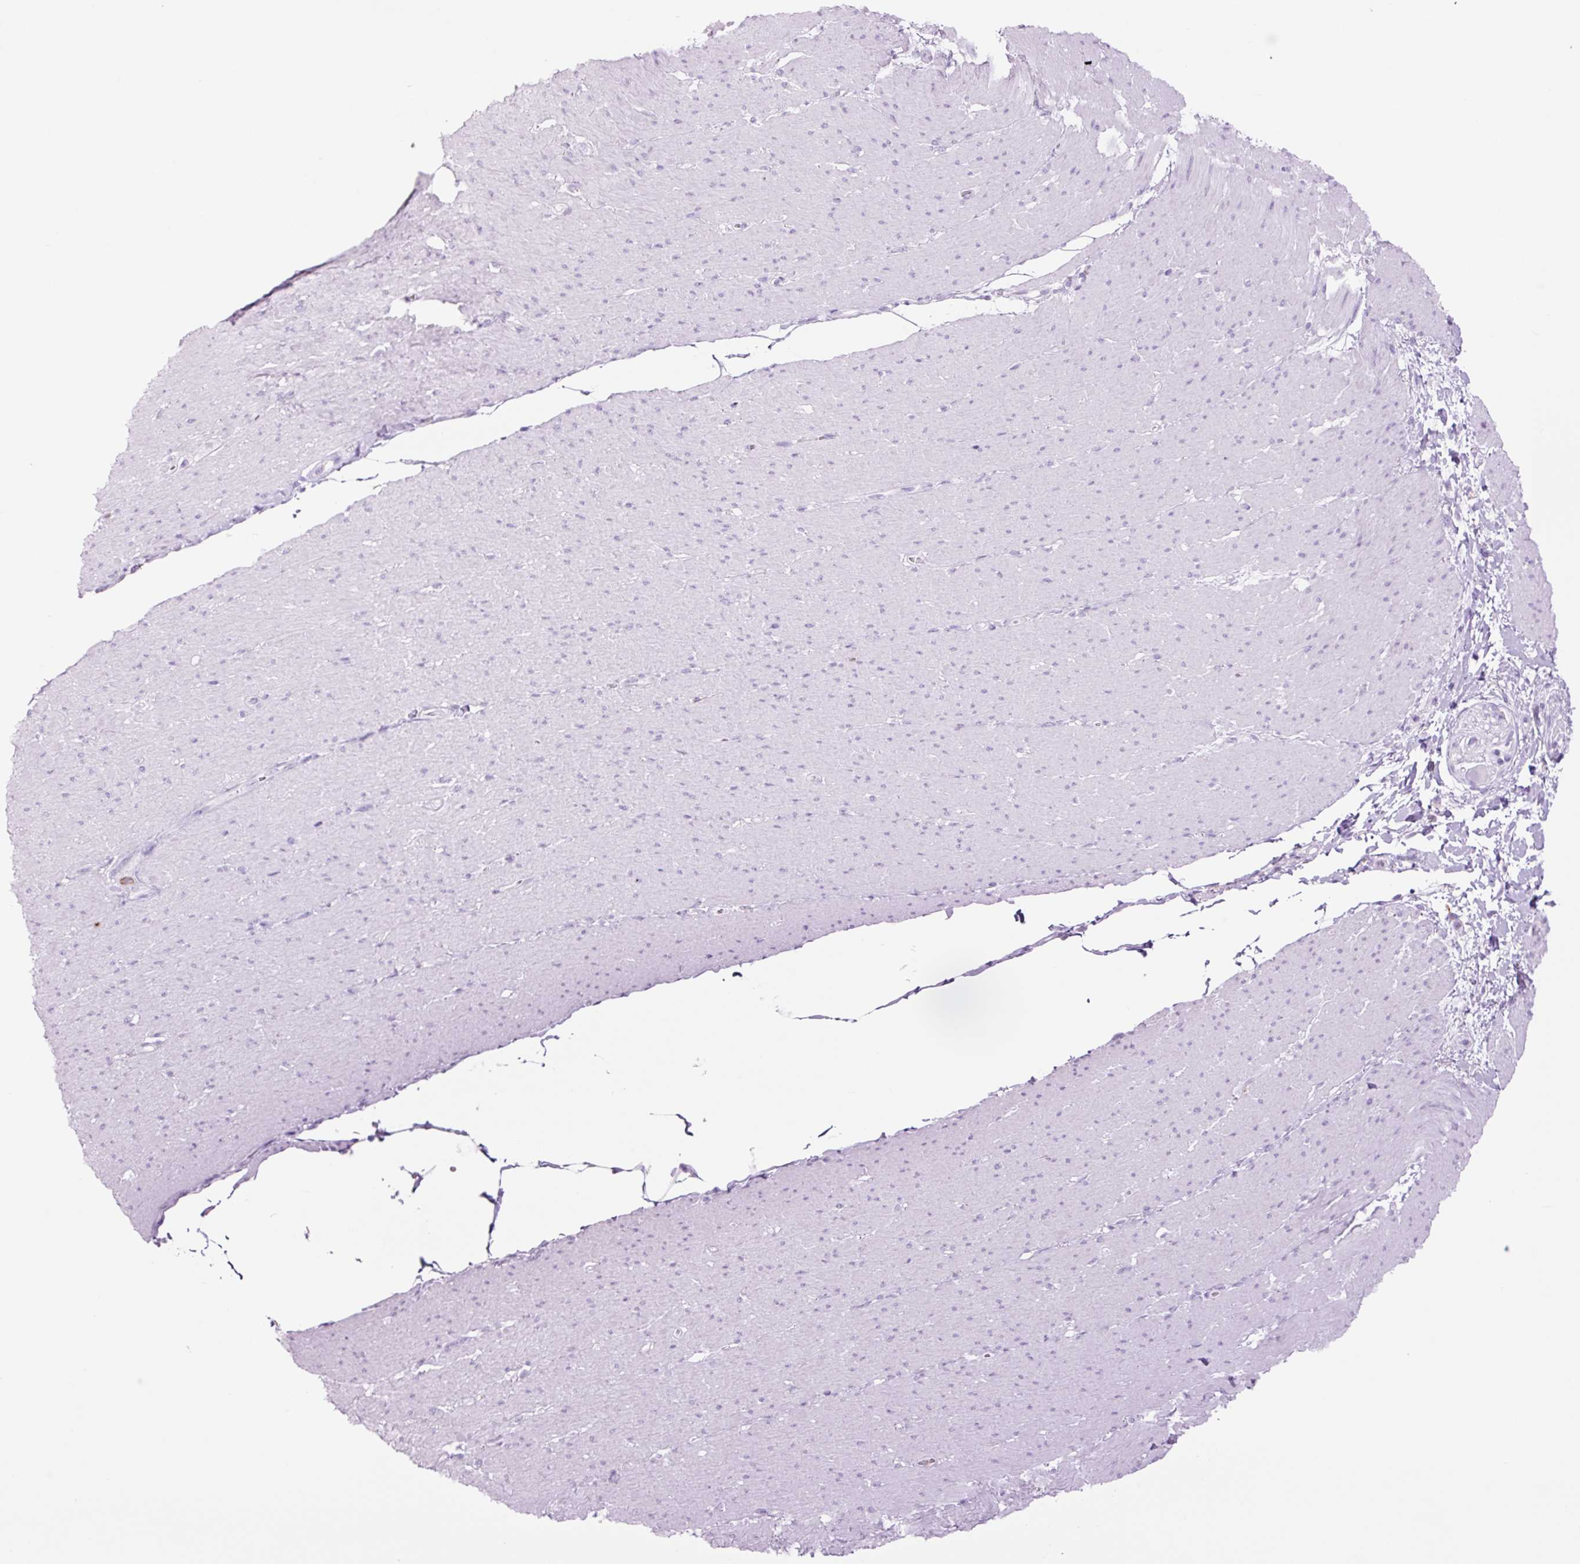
{"staining": {"intensity": "negative", "quantity": "none", "location": "none"}, "tissue": "smooth muscle", "cell_type": "Smooth muscle cells", "image_type": "normal", "snomed": [{"axis": "morphology", "description": "Normal tissue, NOS"}, {"axis": "topography", "description": "Smooth muscle"}, {"axis": "topography", "description": "Rectum"}], "caption": "This is a image of immunohistochemistry staining of benign smooth muscle, which shows no staining in smooth muscle cells.", "gene": "LYZ", "patient": {"sex": "male", "age": 53}}